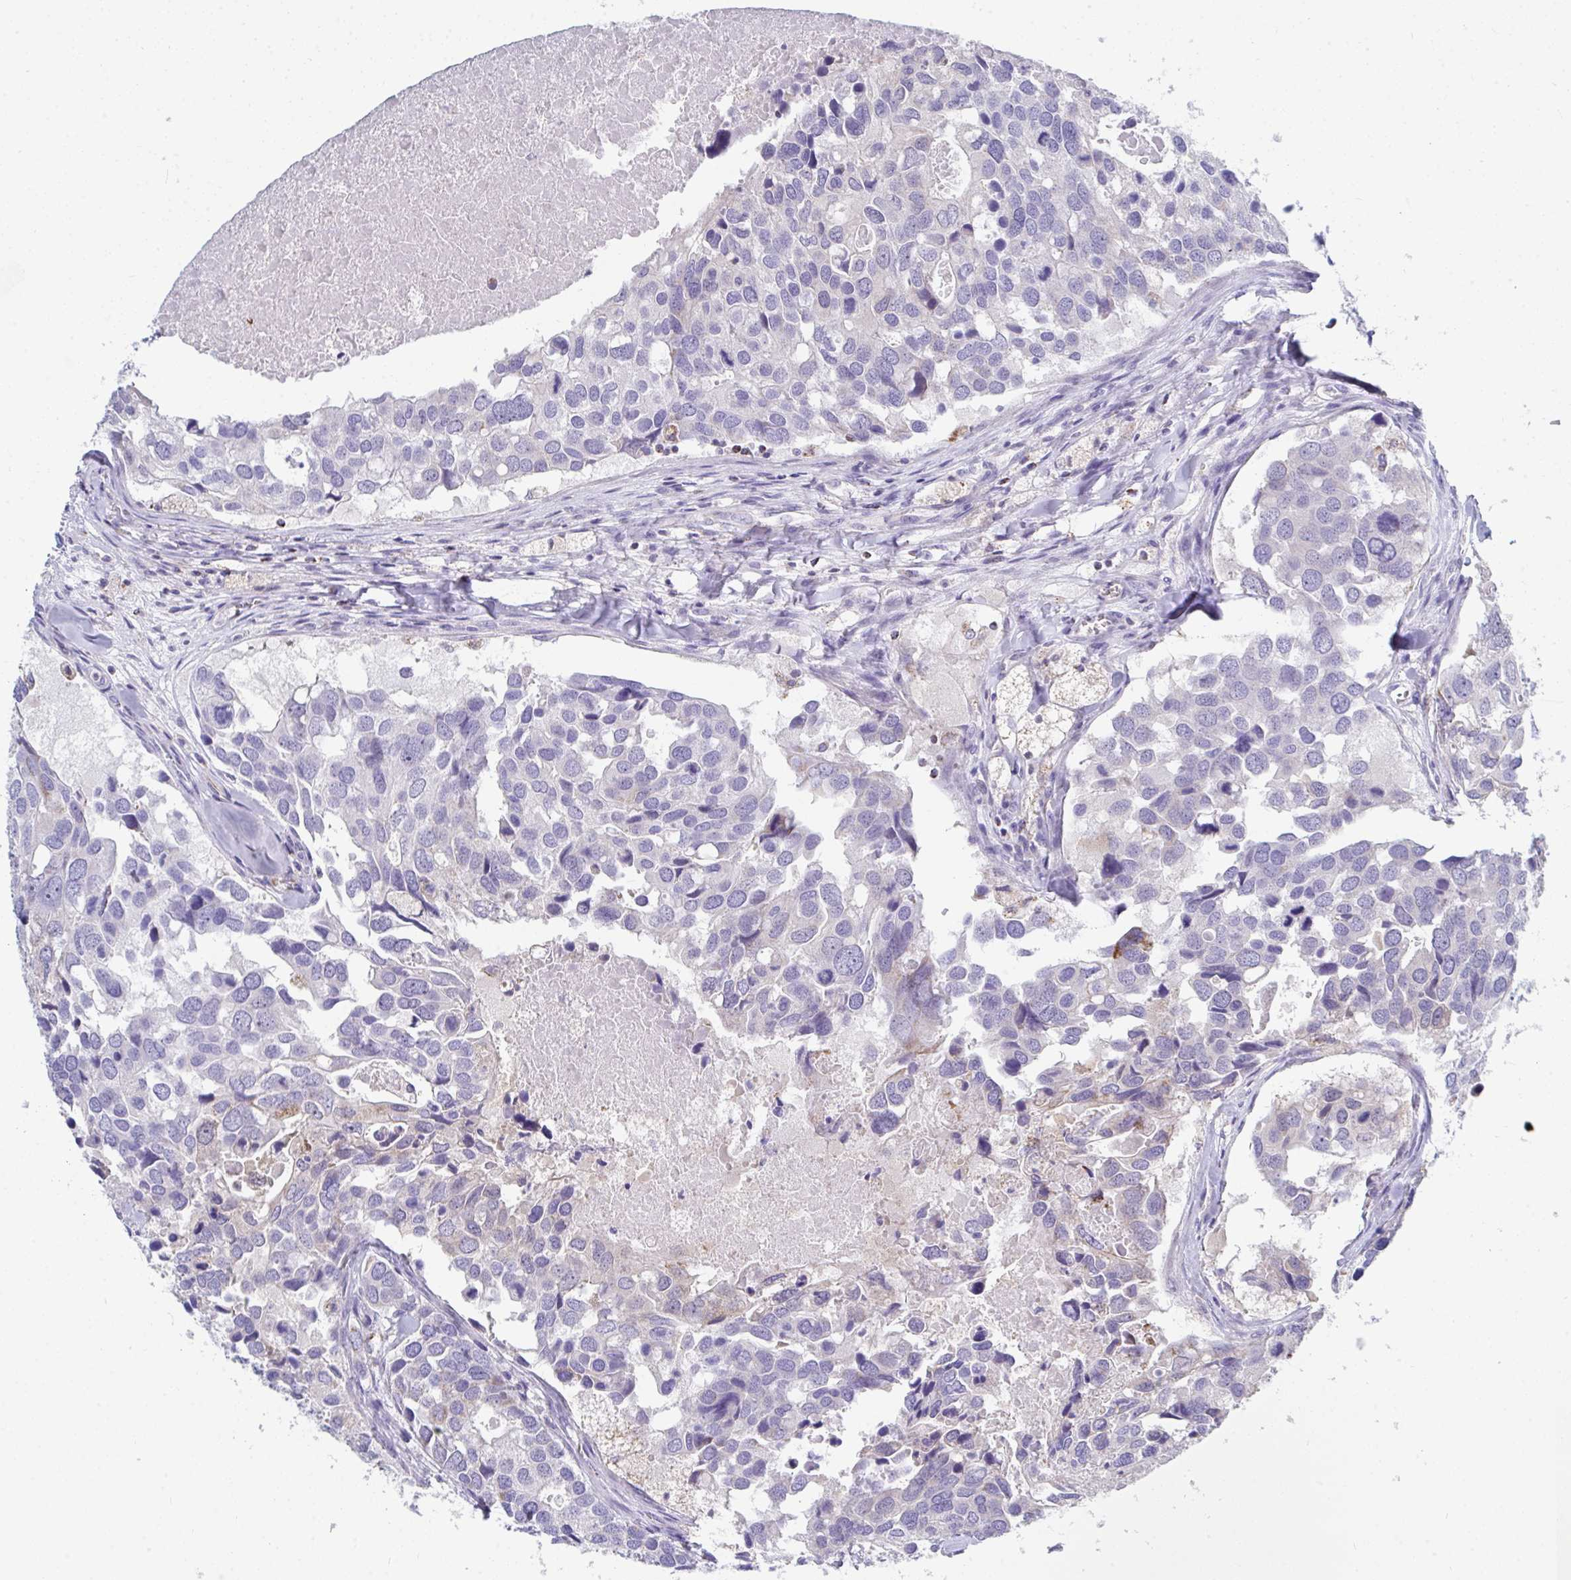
{"staining": {"intensity": "moderate", "quantity": "<25%", "location": "cytoplasmic/membranous"}, "tissue": "breast cancer", "cell_type": "Tumor cells", "image_type": "cancer", "snomed": [{"axis": "morphology", "description": "Duct carcinoma"}, {"axis": "topography", "description": "Breast"}], "caption": "An immunohistochemistry photomicrograph of neoplastic tissue is shown. Protein staining in brown labels moderate cytoplasmic/membranous positivity in breast cancer (infiltrating ductal carcinoma) within tumor cells.", "gene": "MGAM2", "patient": {"sex": "female", "age": 83}}